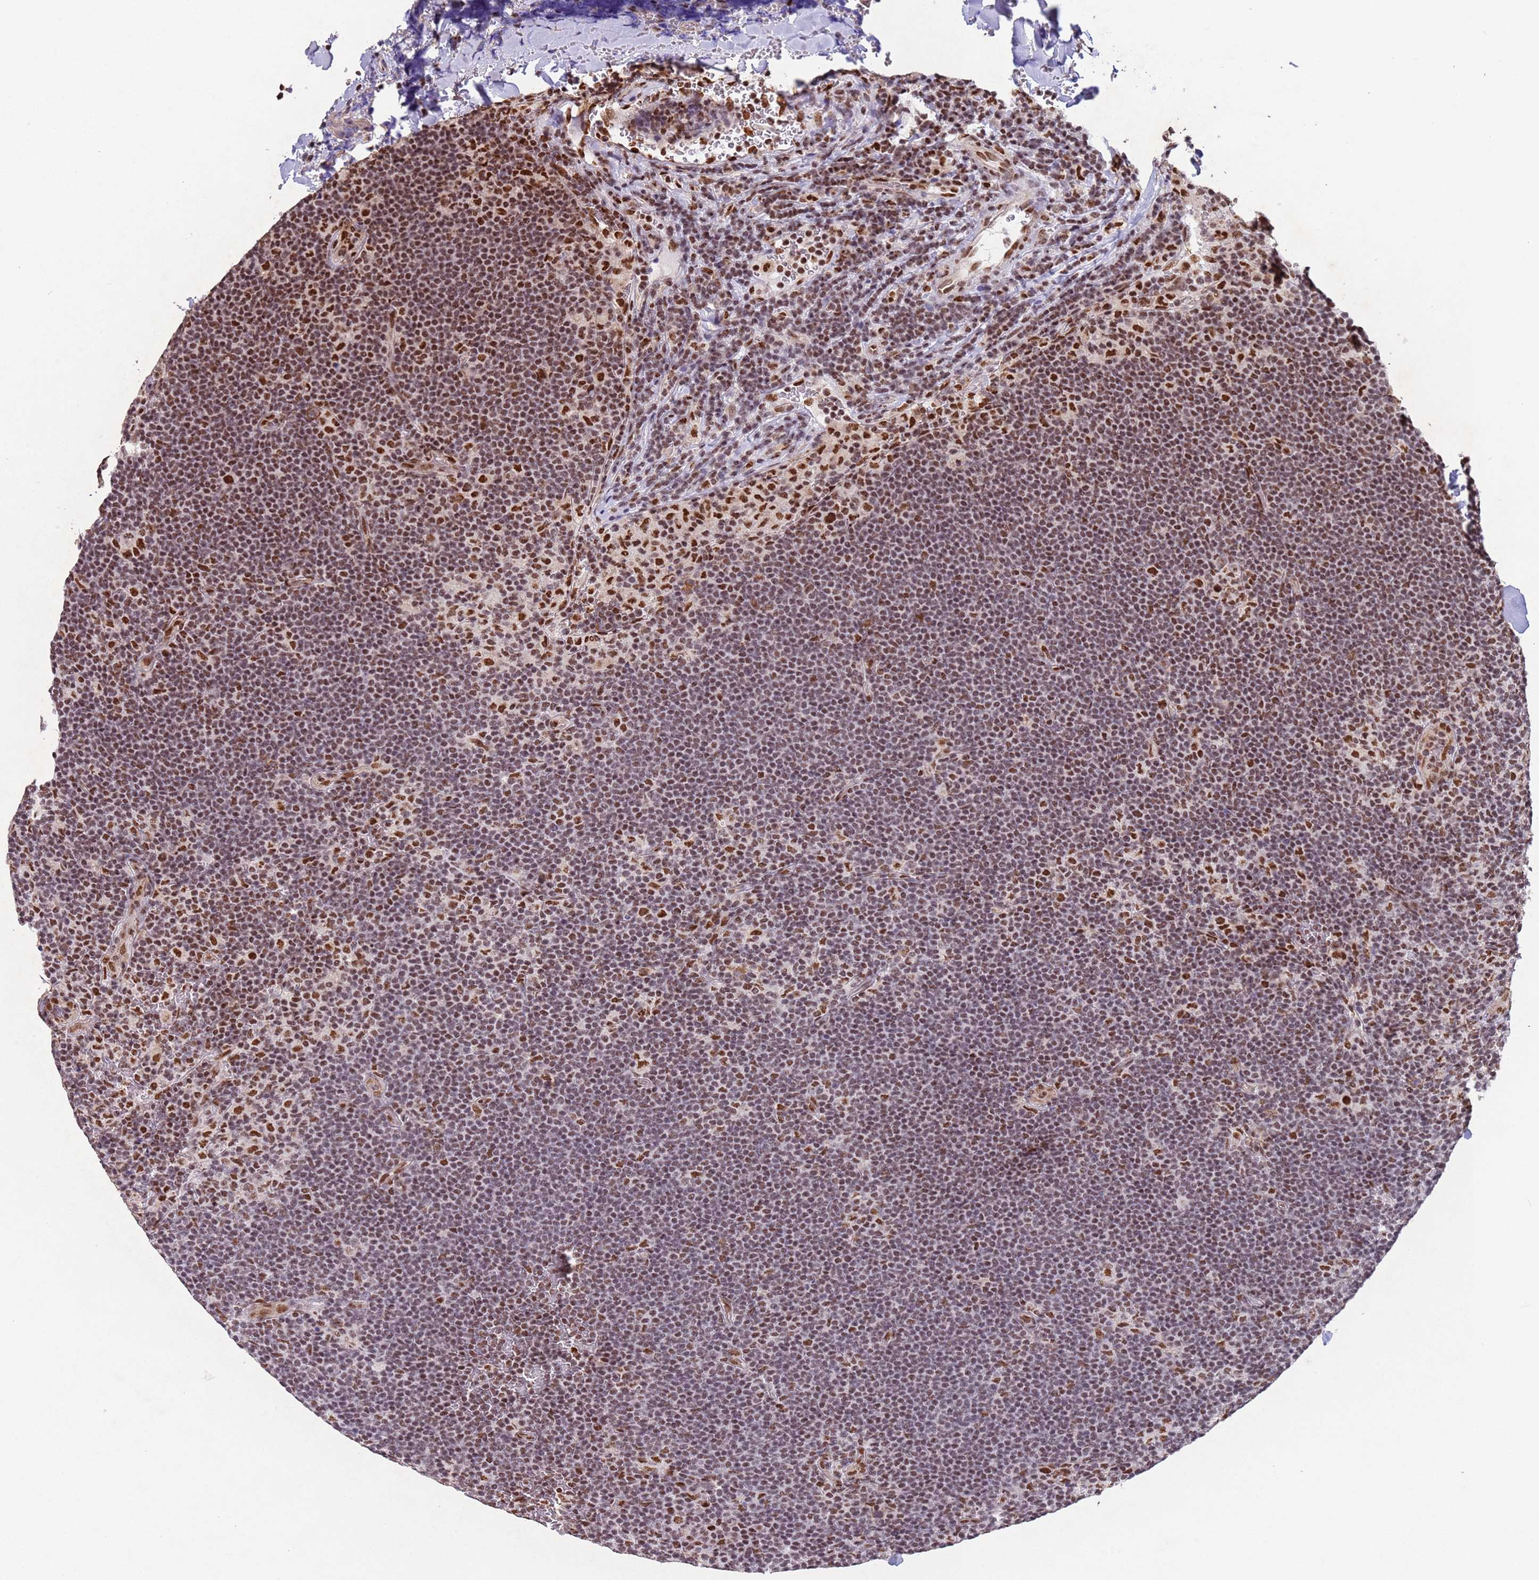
{"staining": {"intensity": "moderate", "quantity": ">75%", "location": "nuclear"}, "tissue": "lymphoma", "cell_type": "Tumor cells", "image_type": "cancer", "snomed": [{"axis": "morphology", "description": "Hodgkin's disease, NOS"}, {"axis": "topography", "description": "Lymph node"}], "caption": "A high-resolution micrograph shows IHC staining of Hodgkin's disease, which demonstrates moderate nuclear staining in about >75% of tumor cells.", "gene": "ESF1", "patient": {"sex": "female", "age": 57}}